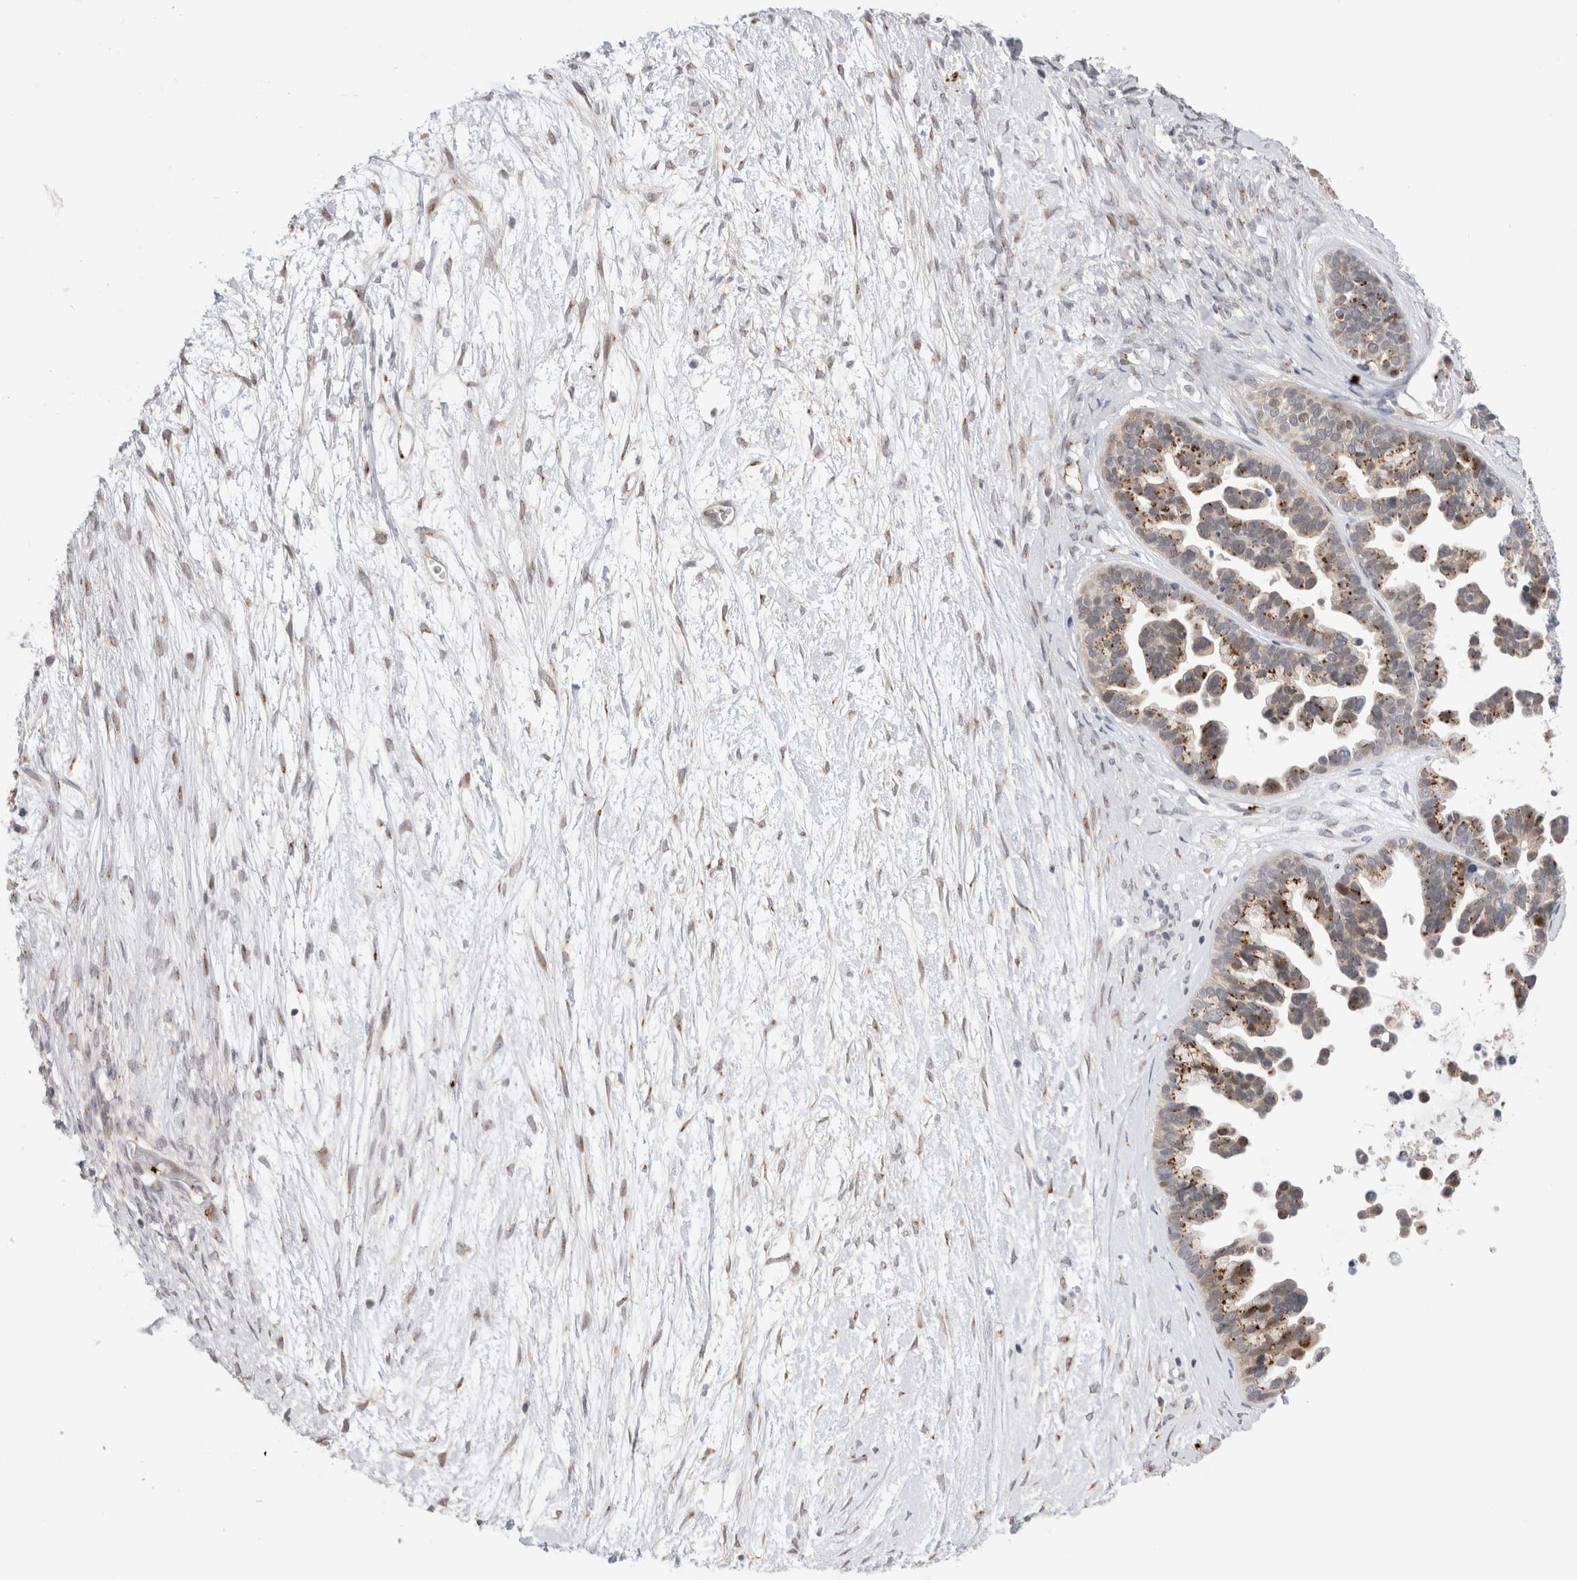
{"staining": {"intensity": "moderate", "quantity": ">75%", "location": "cytoplasmic/membranous"}, "tissue": "ovarian cancer", "cell_type": "Tumor cells", "image_type": "cancer", "snomed": [{"axis": "morphology", "description": "Cystadenocarcinoma, serous, NOS"}, {"axis": "topography", "description": "Ovary"}], "caption": "Protein staining by immunohistochemistry (IHC) displays moderate cytoplasmic/membranous positivity in approximately >75% of tumor cells in ovarian cancer.", "gene": "VPS28", "patient": {"sex": "female", "age": 56}}